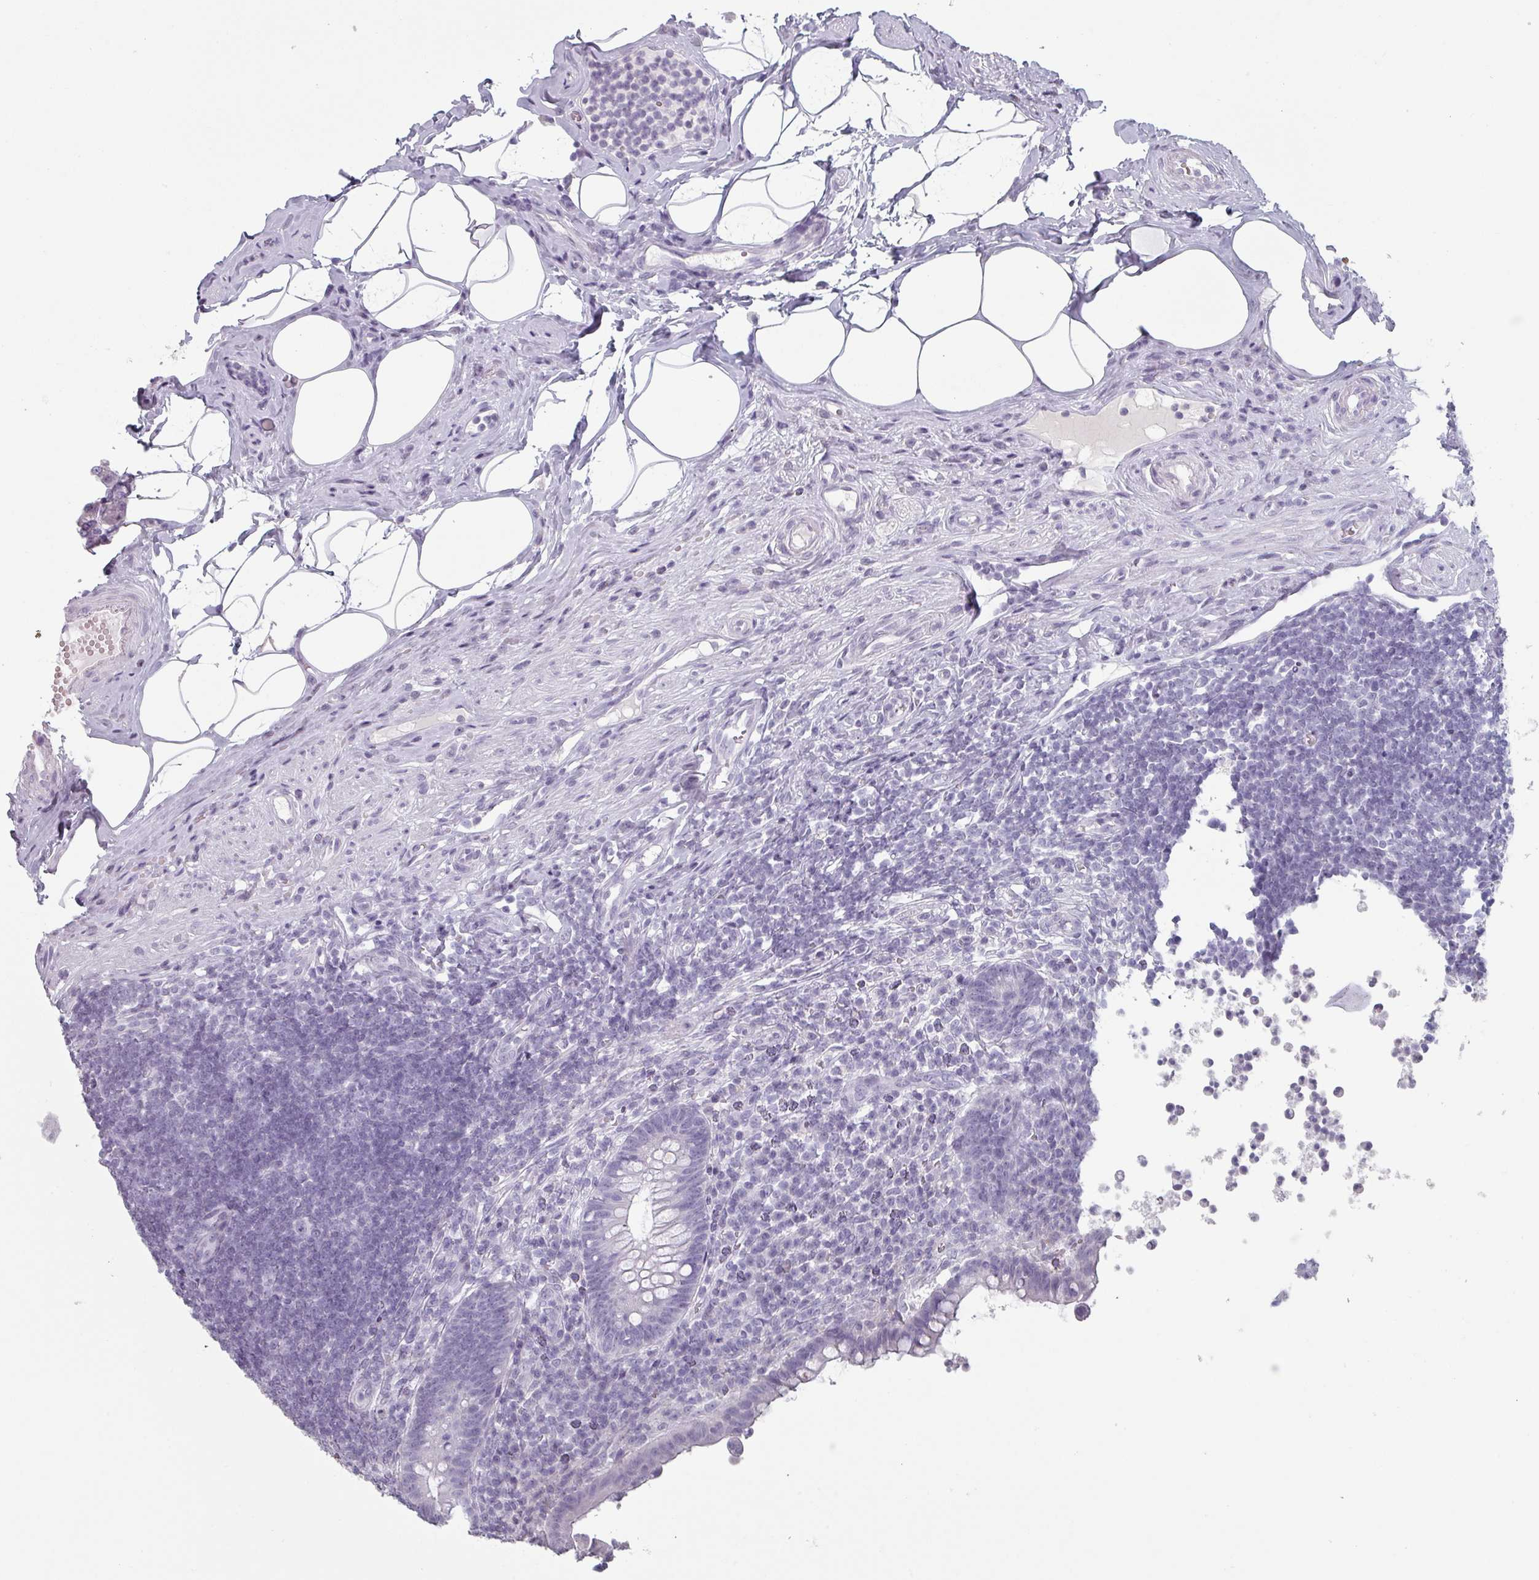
{"staining": {"intensity": "negative", "quantity": "none", "location": "none"}, "tissue": "appendix", "cell_type": "Glandular cells", "image_type": "normal", "snomed": [{"axis": "morphology", "description": "Normal tissue, NOS"}, {"axis": "topography", "description": "Appendix"}], "caption": "This photomicrograph is of unremarkable appendix stained with IHC to label a protein in brown with the nuclei are counter-stained blue. There is no positivity in glandular cells. (DAB IHC with hematoxylin counter stain).", "gene": "SLC35G2", "patient": {"sex": "female", "age": 56}}